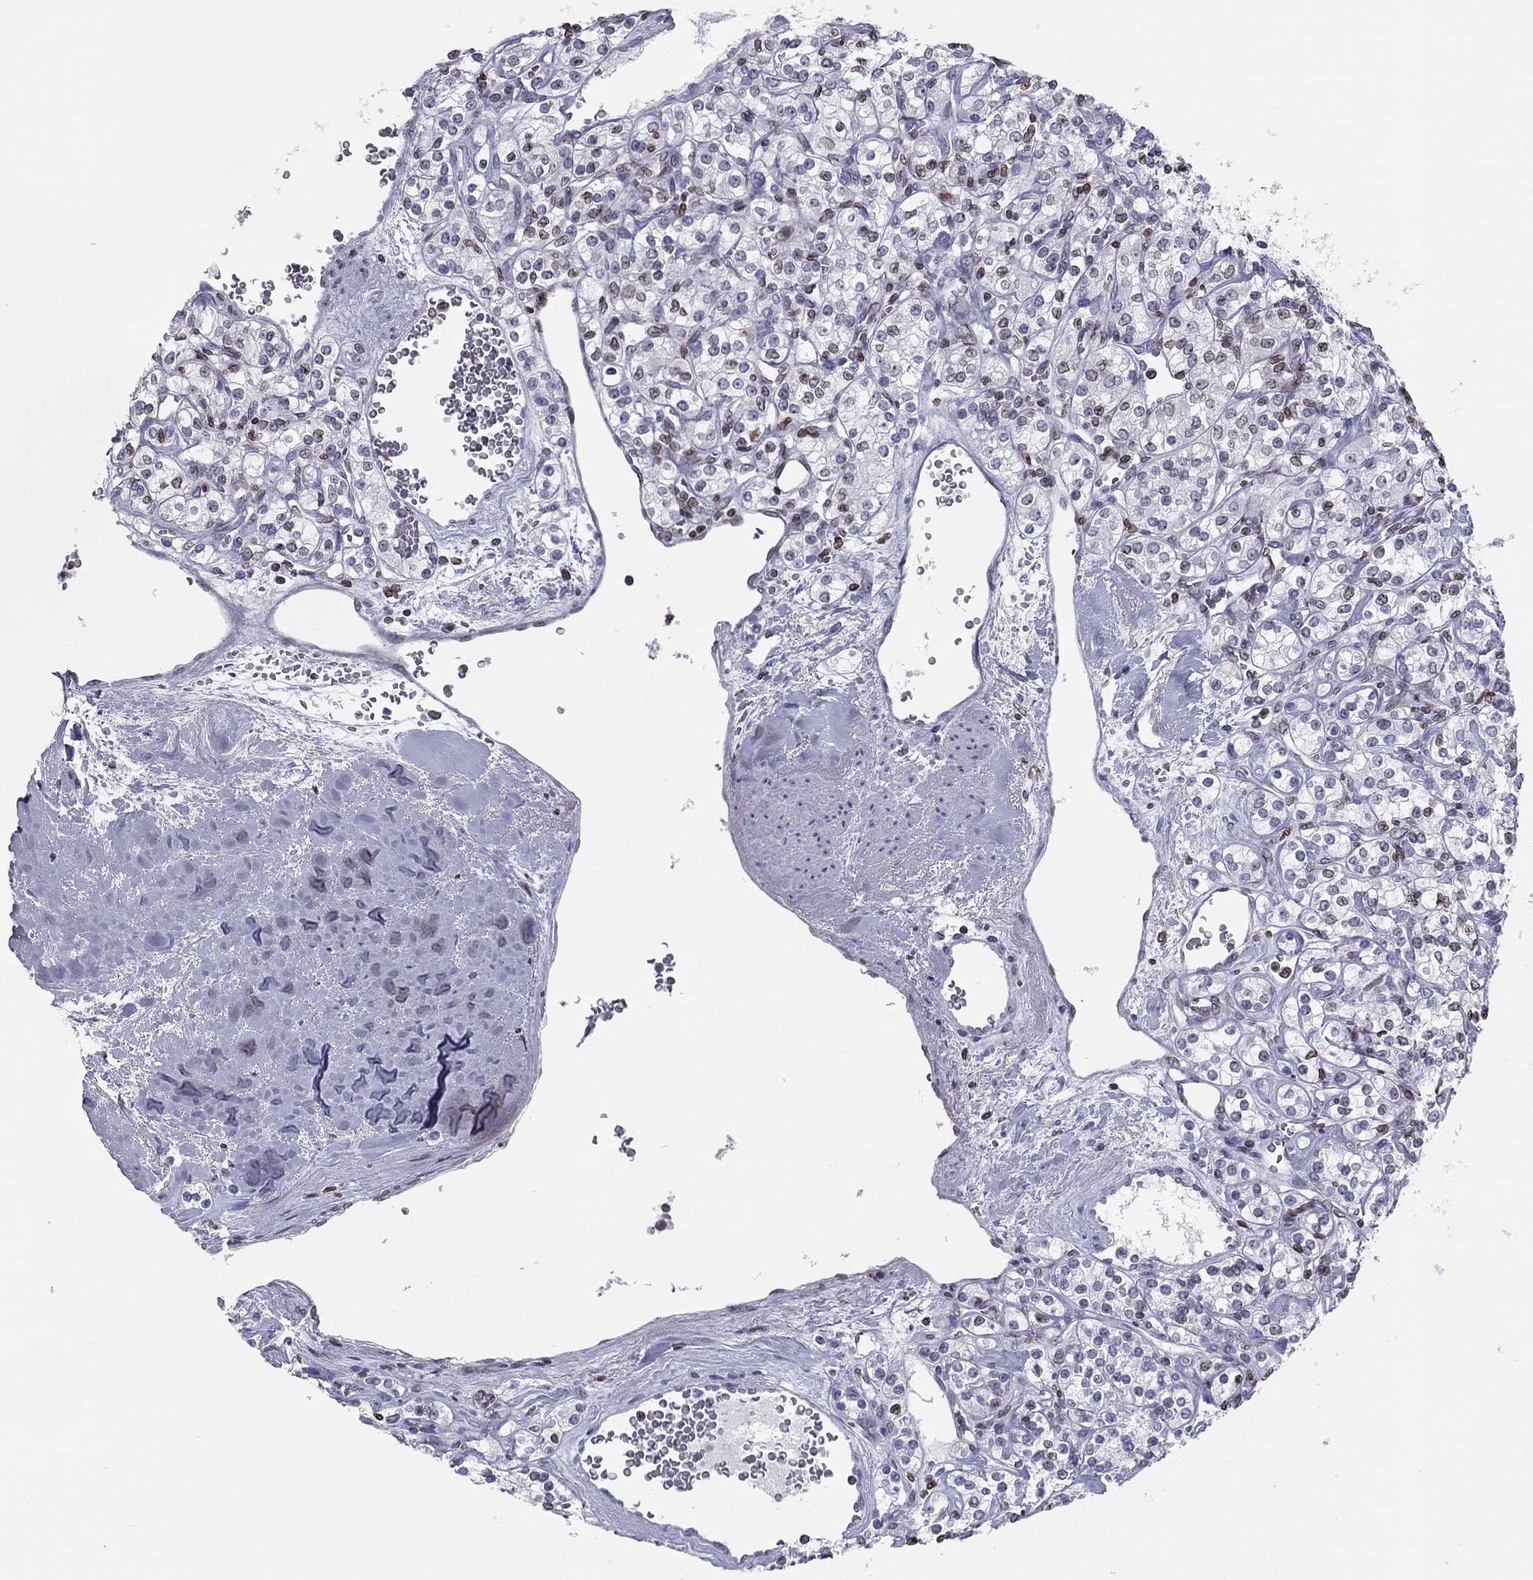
{"staining": {"intensity": "moderate", "quantity": "<25%", "location": "cytoplasmic/membranous,nuclear"}, "tissue": "renal cancer", "cell_type": "Tumor cells", "image_type": "cancer", "snomed": [{"axis": "morphology", "description": "Adenocarcinoma, NOS"}, {"axis": "topography", "description": "Kidney"}], "caption": "Renal cancer (adenocarcinoma) was stained to show a protein in brown. There is low levels of moderate cytoplasmic/membranous and nuclear positivity in about <25% of tumor cells.", "gene": "ESPL1", "patient": {"sex": "male", "age": 77}}